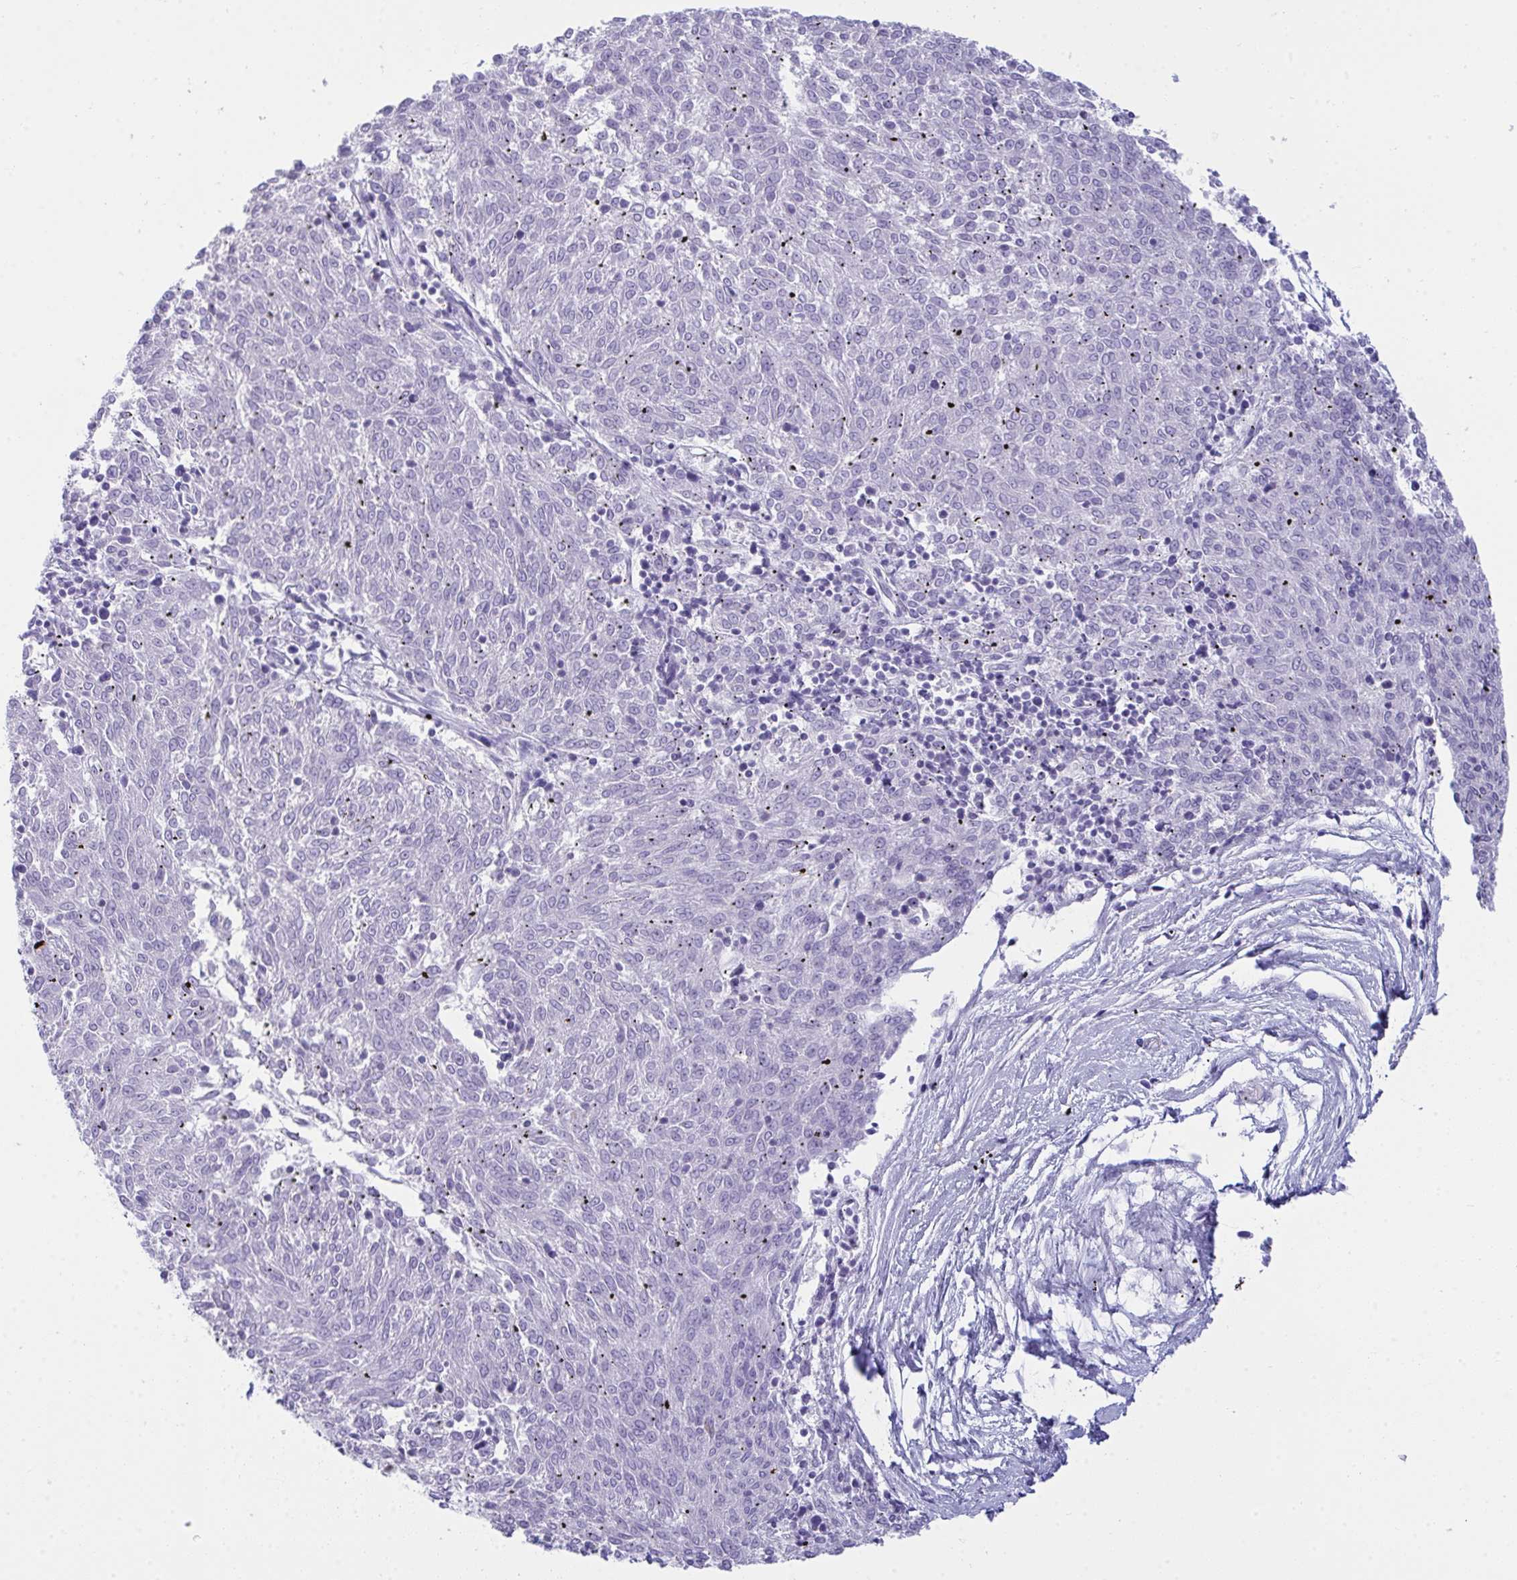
{"staining": {"intensity": "negative", "quantity": "none", "location": "none"}, "tissue": "melanoma", "cell_type": "Tumor cells", "image_type": "cancer", "snomed": [{"axis": "morphology", "description": "Malignant melanoma, NOS"}, {"axis": "topography", "description": "Skin"}], "caption": "The photomicrograph shows no significant staining in tumor cells of melanoma. (Immunohistochemistry, brightfield microscopy, high magnification).", "gene": "PLA2G12B", "patient": {"sex": "female", "age": 72}}